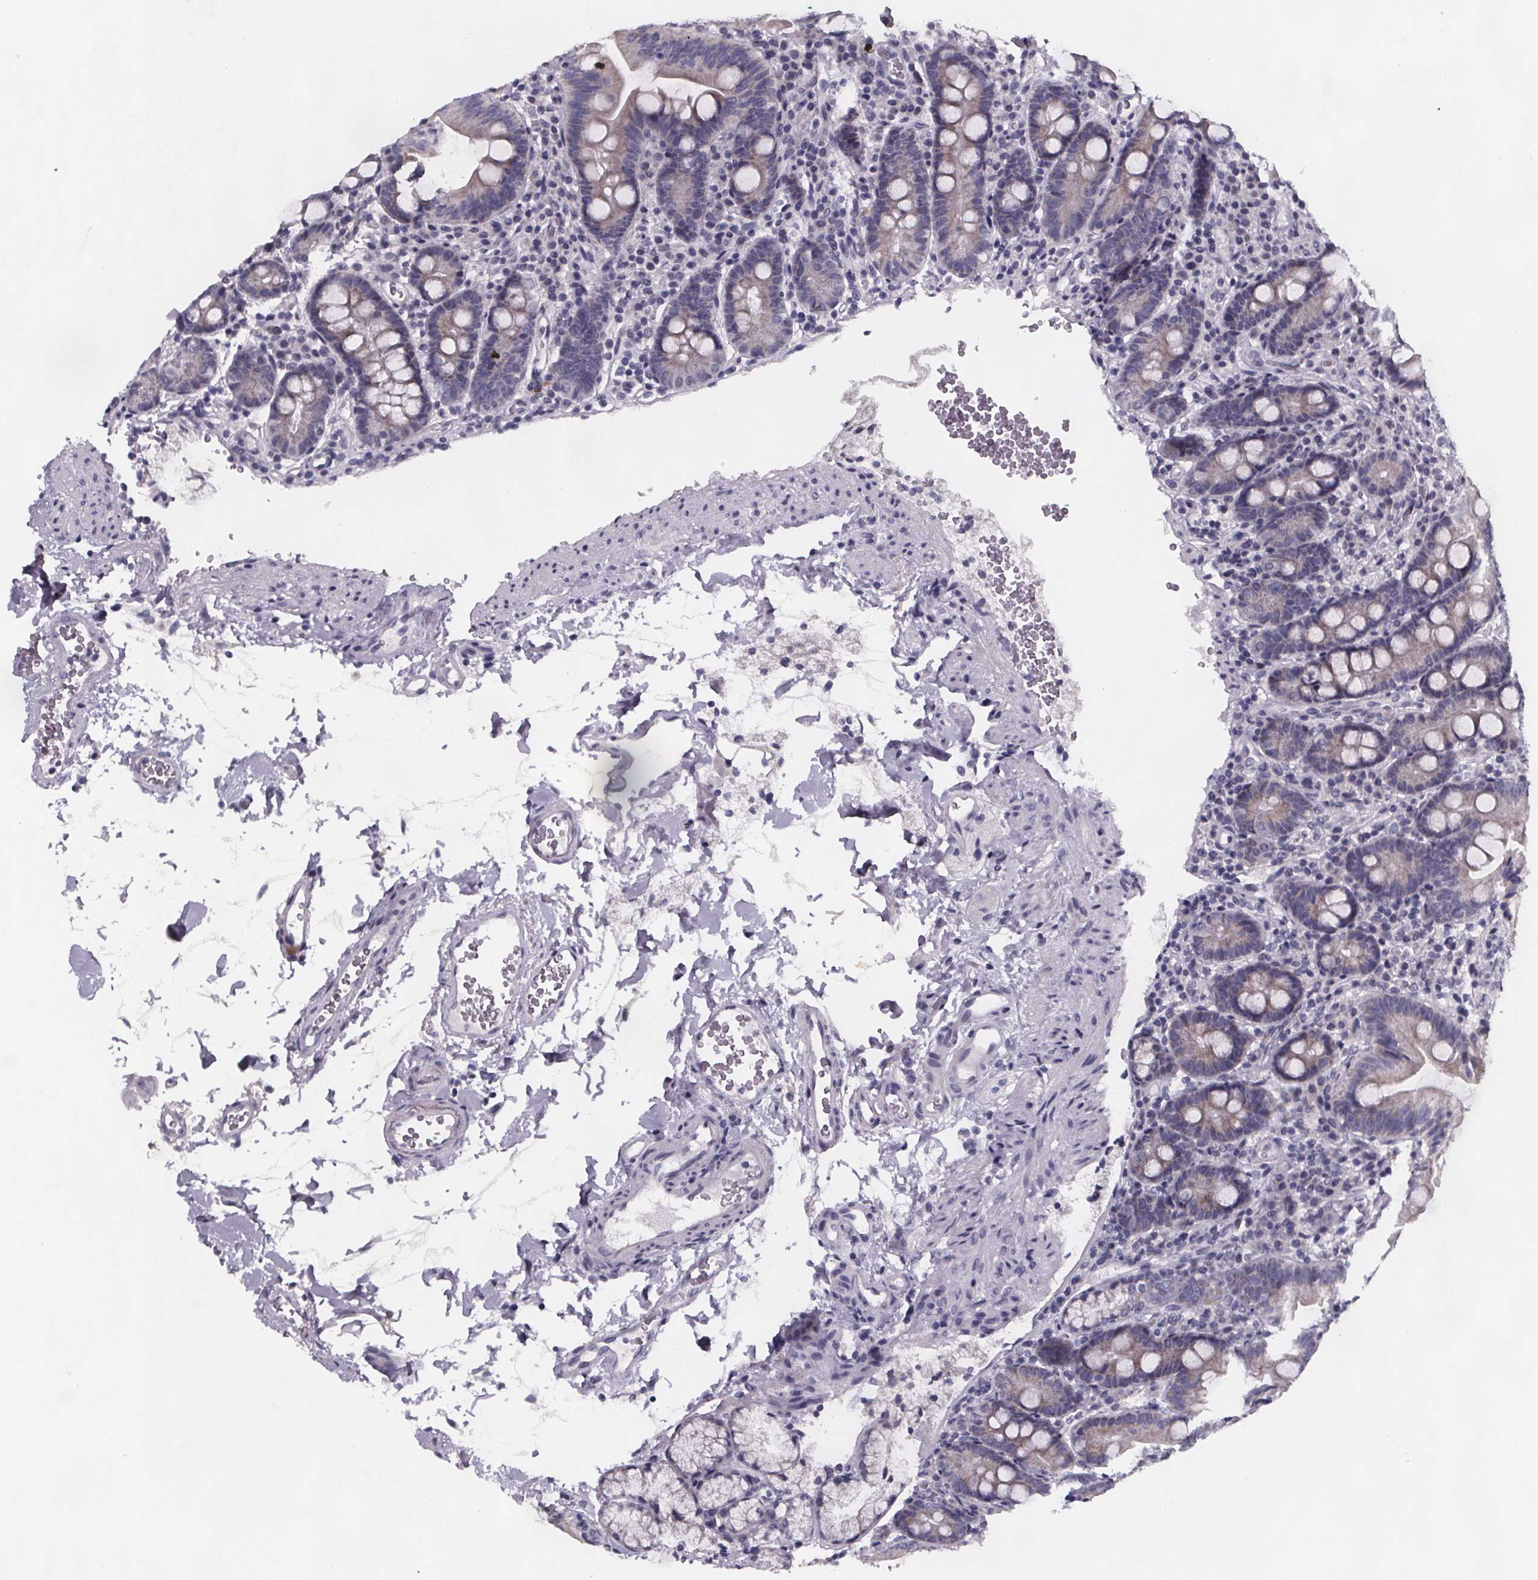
{"staining": {"intensity": "weak", "quantity": "25%-75%", "location": "cytoplasmic/membranous"}, "tissue": "duodenum", "cell_type": "Glandular cells", "image_type": "normal", "snomed": [{"axis": "morphology", "description": "Normal tissue, NOS"}, {"axis": "topography", "description": "Duodenum"}], "caption": "An IHC micrograph of benign tissue is shown. Protein staining in brown highlights weak cytoplasmic/membranous positivity in duodenum within glandular cells.", "gene": "PAH", "patient": {"sex": "male", "age": 59}}